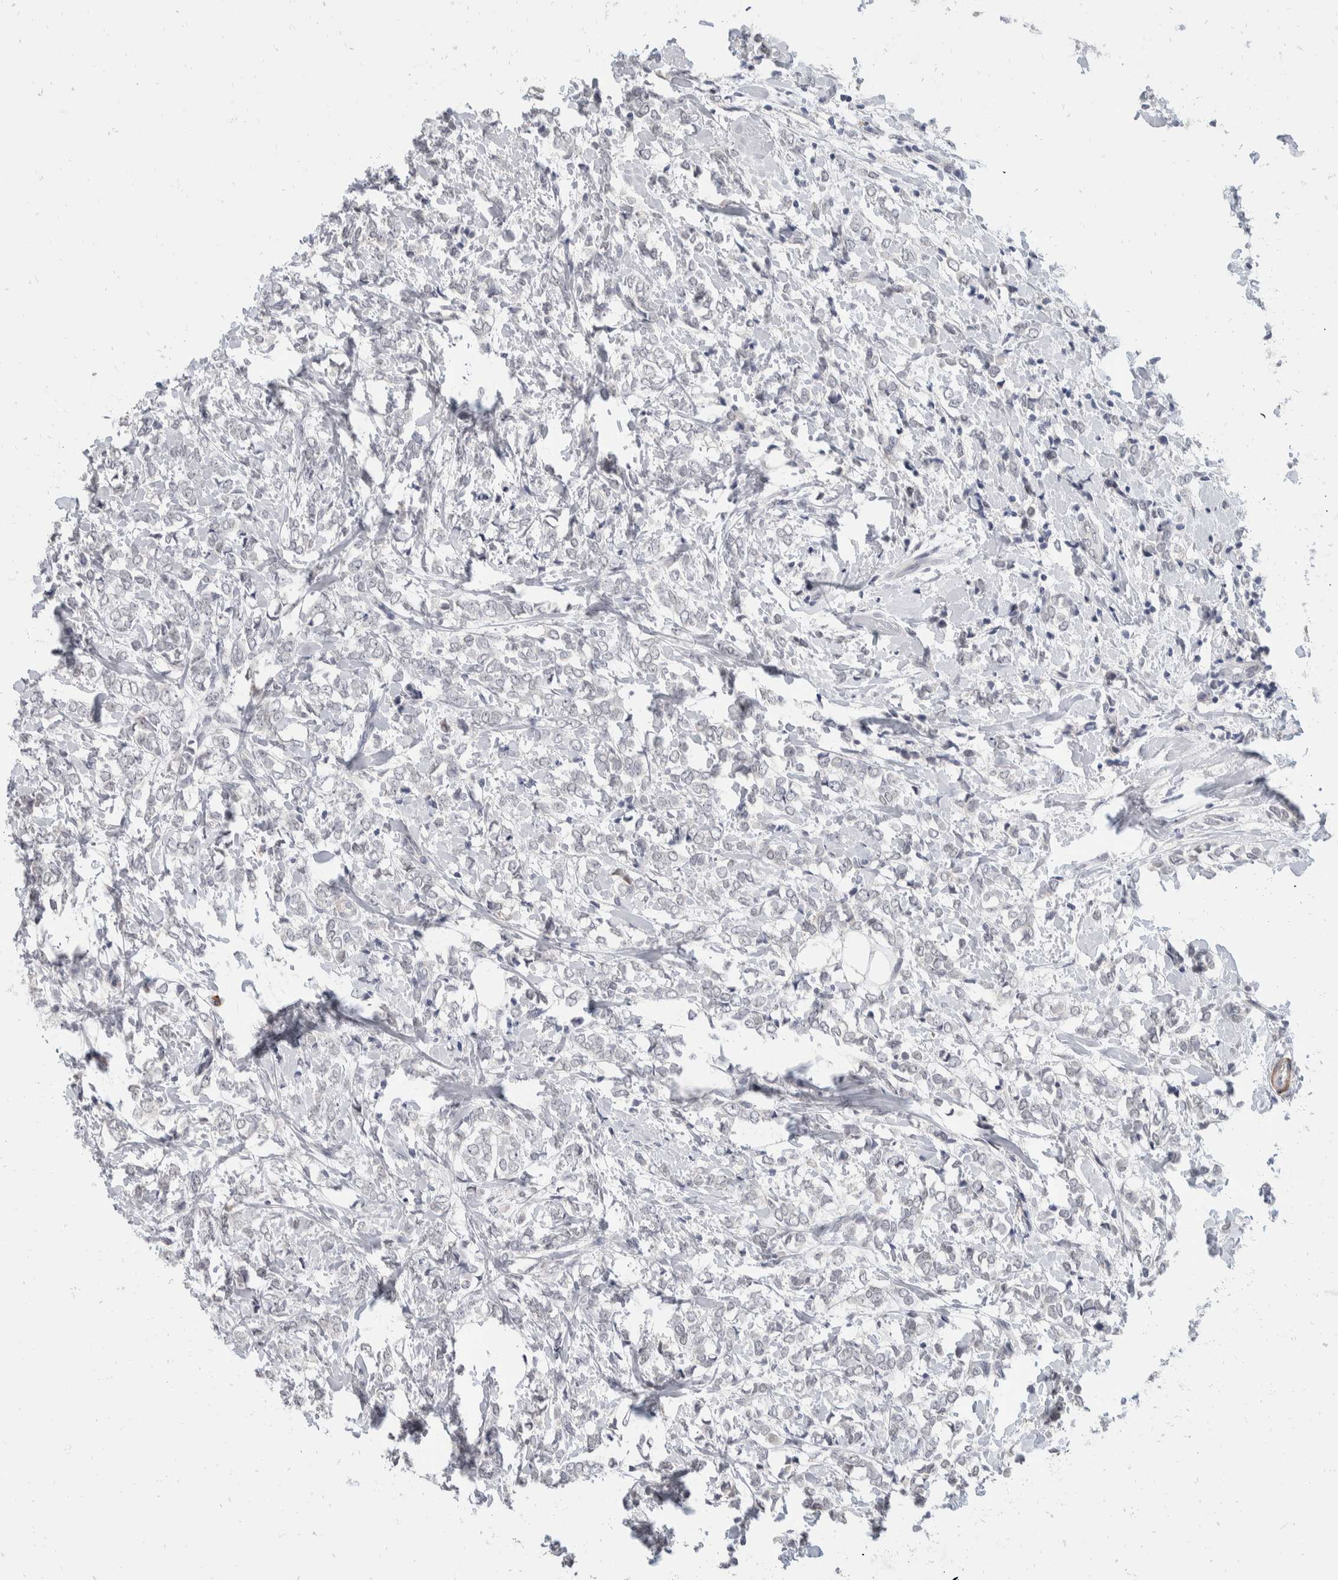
{"staining": {"intensity": "negative", "quantity": "none", "location": "none"}, "tissue": "breast cancer", "cell_type": "Tumor cells", "image_type": "cancer", "snomed": [{"axis": "morphology", "description": "Normal tissue, NOS"}, {"axis": "morphology", "description": "Lobular carcinoma"}, {"axis": "topography", "description": "Breast"}], "caption": "DAB (3,3'-diaminobenzidine) immunohistochemical staining of breast lobular carcinoma shows no significant expression in tumor cells.", "gene": "CATSPERD", "patient": {"sex": "female", "age": 47}}